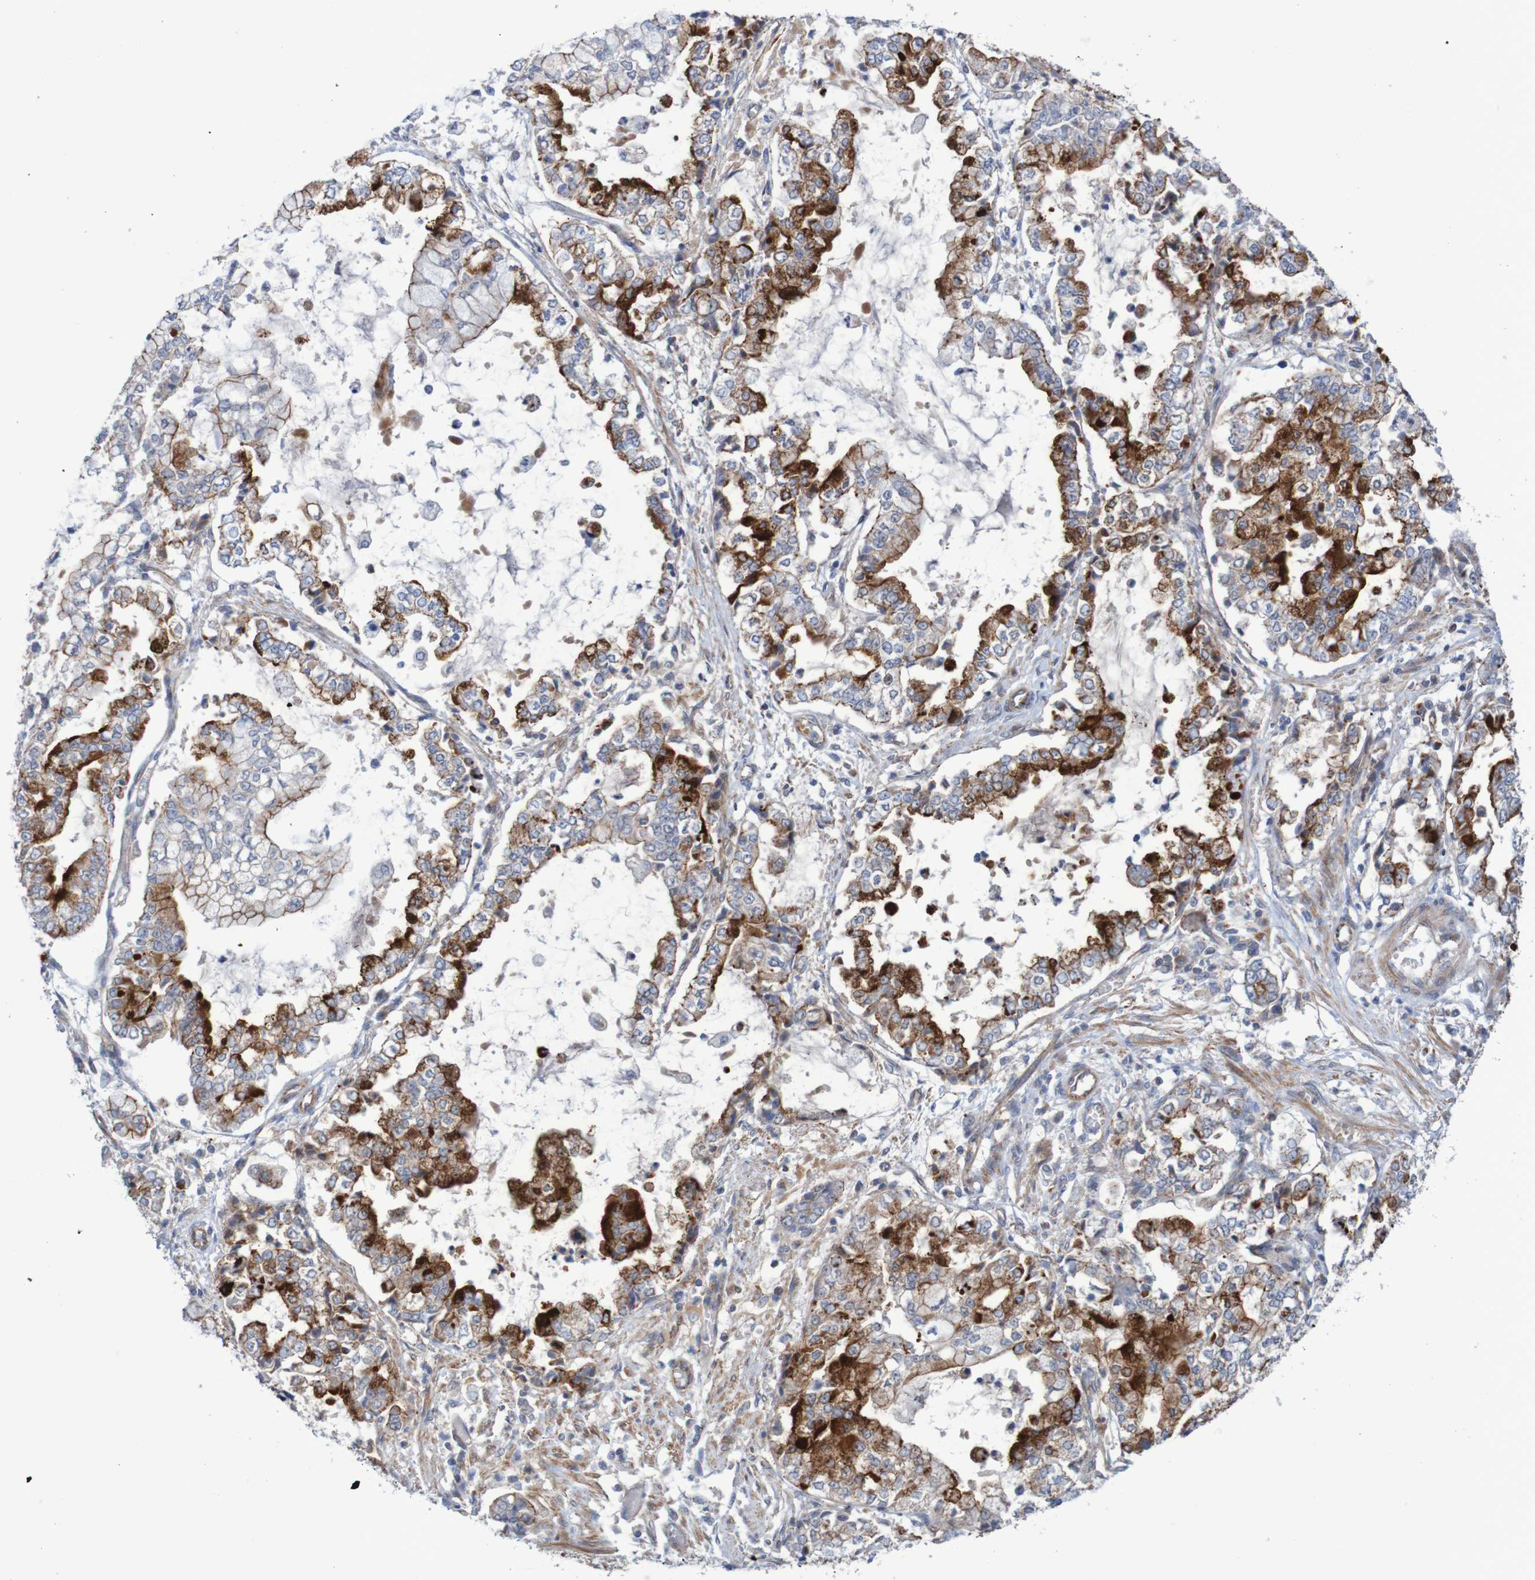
{"staining": {"intensity": "strong", "quantity": ">75%", "location": "cytoplasmic/membranous"}, "tissue": "stomach cancer", "cell_type": "Tumor cells", "image_type": "cancer", "snomed": [{"axis": "morphology", "description": "Adenocarcinoma, NOS"}, {"axis": "topography", "description": "Stomach"}], "caption": "Adenocarcinoma (stomach) stained with DAB immunohistochemistry shows high levels of strong cytoplasmic/membranous positivity in approximately >75% of tumor cells. The staining was performed using DAB (3,3'-diaminobenzidine), with brown indicating positive protein expression. Nuclei are stained blue with hematoxylin.", "gene": "NECTIN2", "patient": {"sex": "male", "age": 76}}